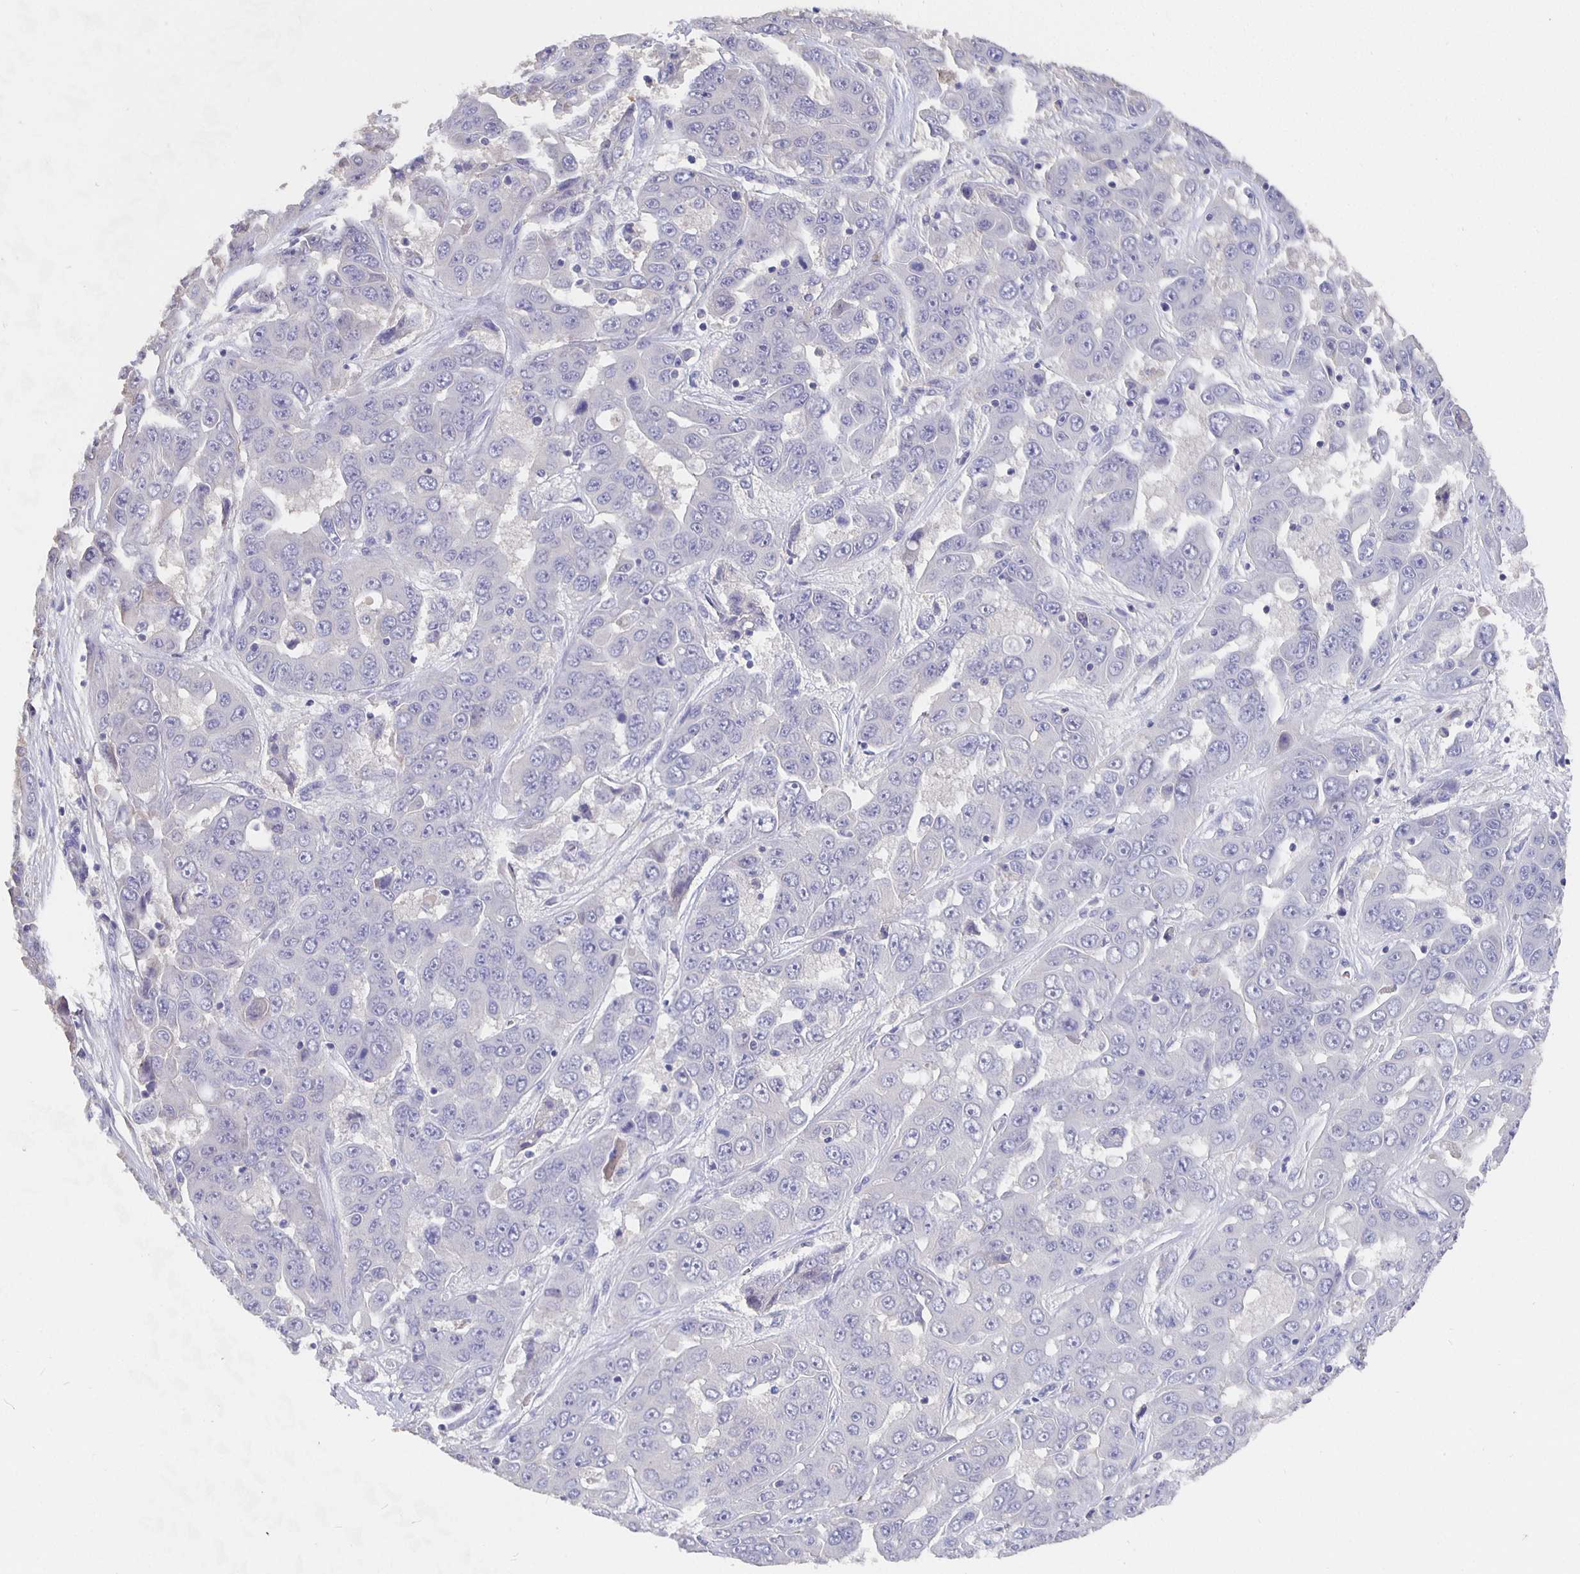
{"staining": {"intensity": "negative", "quantity": "none", "location": "none"}, "tissue": "liver cancer", "cell_type": "Tumor cells", "image_type": "cancer", "snomed": [{"axis": "morphology", "description": "Cholangiocarcinoma"}, {"axis": "topography", "description": "Liver"}], "caption": "Immunohistochemistry image of neoplastic tissue: human liver cancer (cholangiocarcinoma) stained with DAB reveals no significant protein staining in tumor cells.", "gene": "CFAP74", "patient": {"sex": "female", "age": 52}}